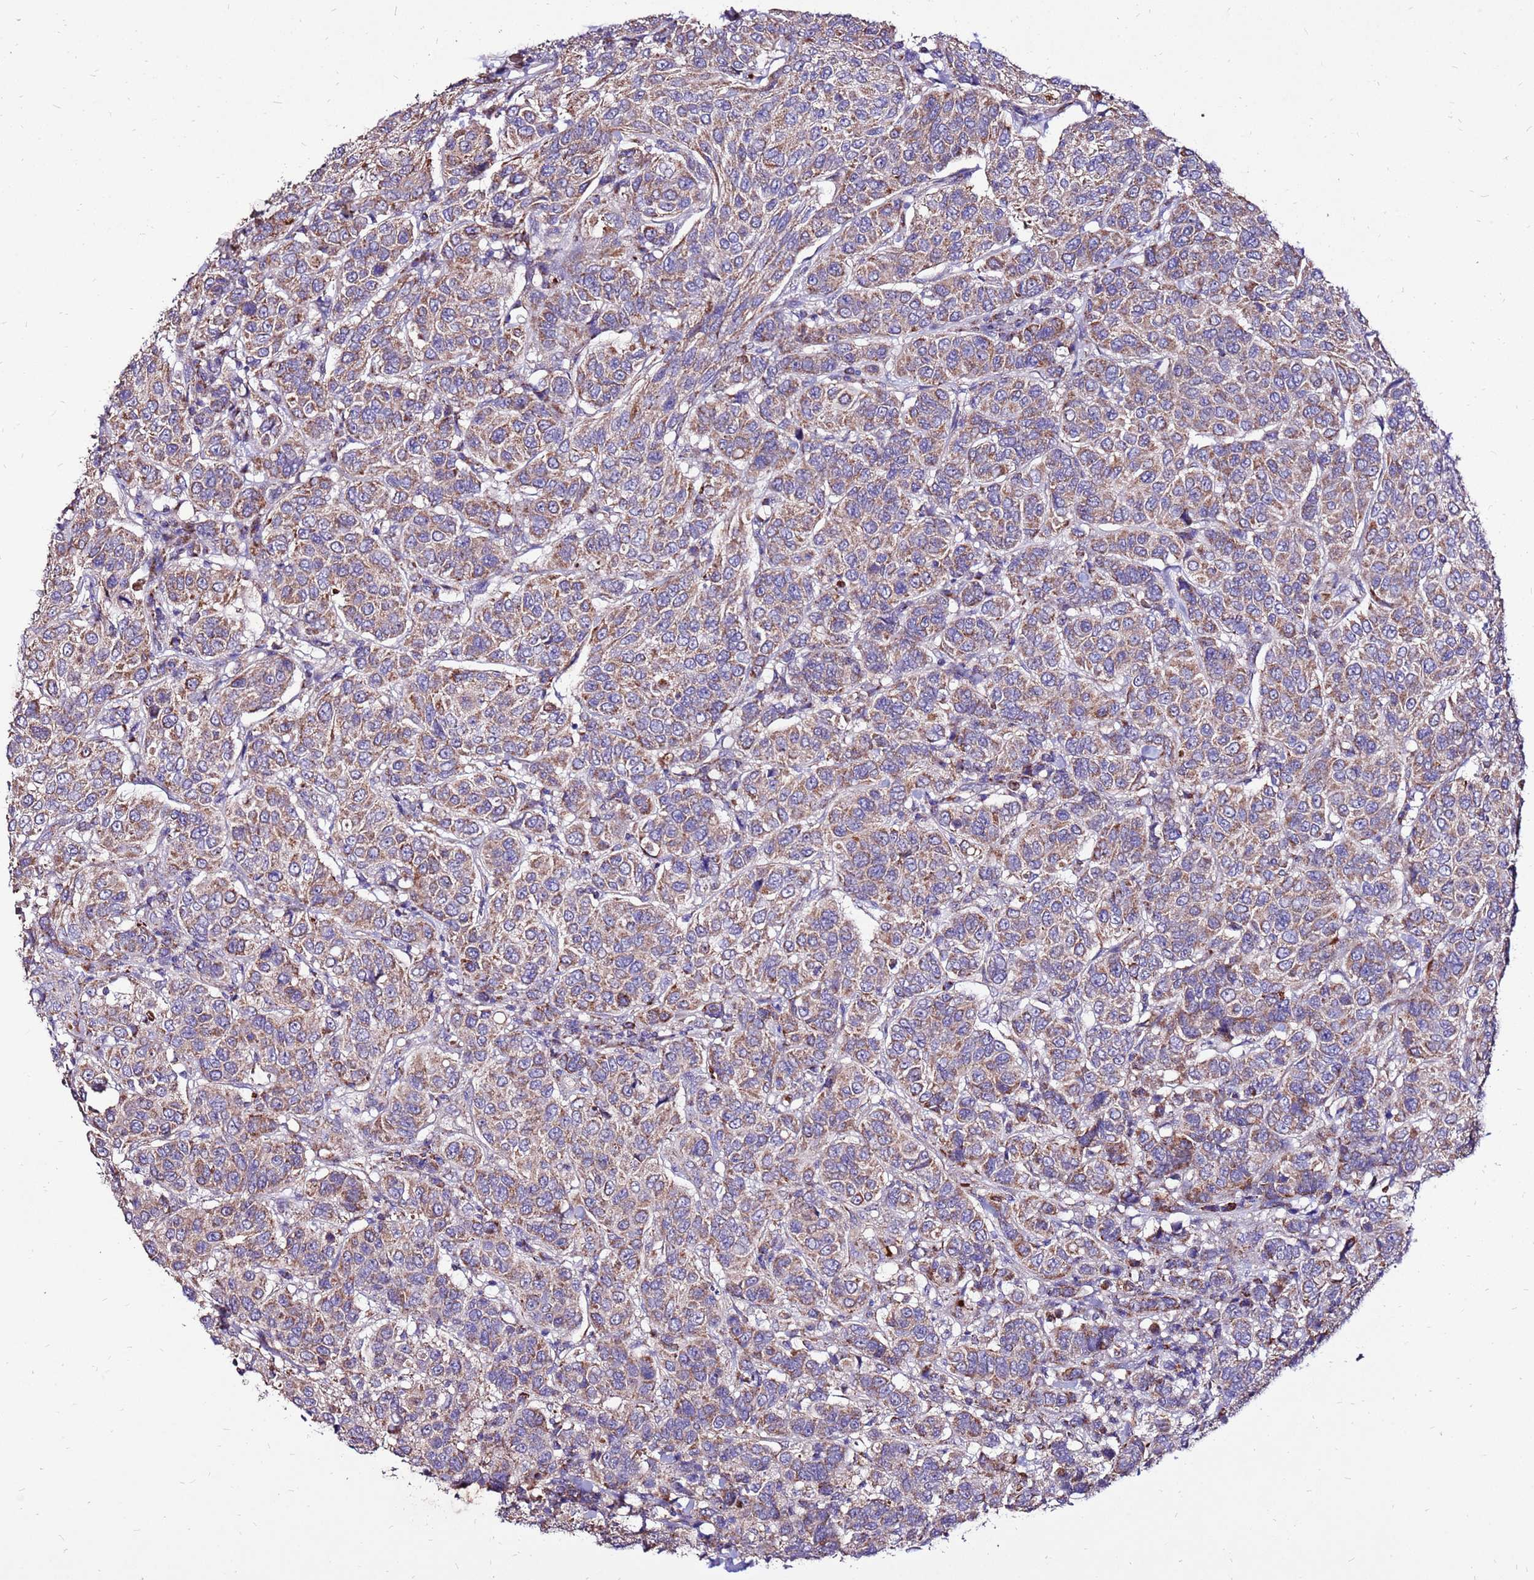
{"staining": {"intensity": "moderate", "quantity": ">75%", "location": "cytoplasmic/membranous"}, "tissue": "breast cancer", "cell_type": "Tumor cells", "image_type": "cancer", "snomed": [{"axis": "morphology", "description": "Duct carcinoma"}, {"axis": "topography", "description": "Breast"}], "caption": "Human breast invasive ductal carcinoma stained for a protein (brown) shows moderate cytoplasmic/membranous positive staining in about >75% of tumor cells.", "gene": "SPSB3", "patient": {"sex": "female", "age": 55}}